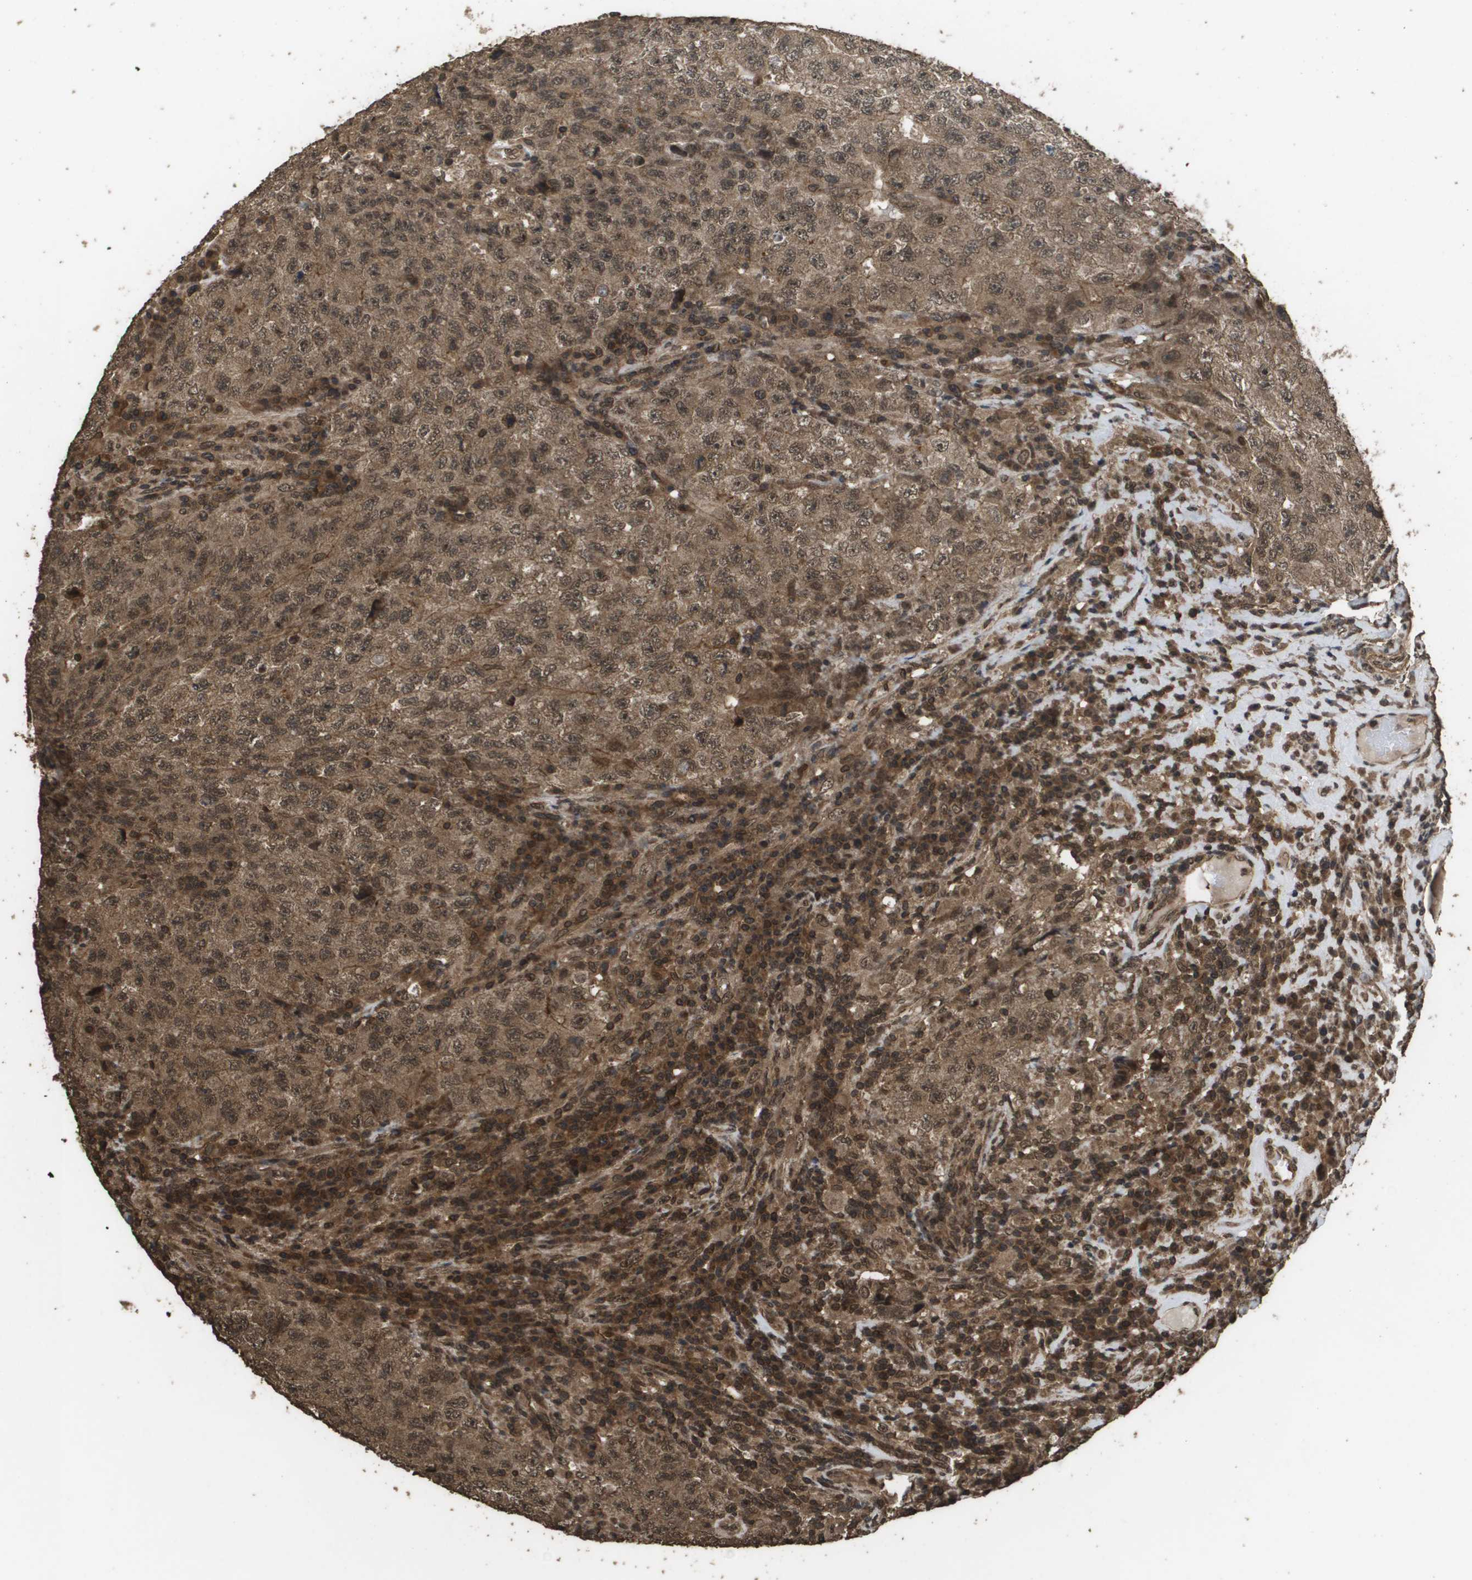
{"staining": {"intensity": "moderate", "quantity": ">75%", "location": "cytoplasmic/membranous,nuclear"}, "tissue": "testis cancer", "cell_type": "Tumor cells", "image_type": "cancer", "snomed": [{"axis": "morphology", "description": "Necrosis, NOS"}, {"axis": "morphology", "description": "Carcinoma, Embryonal, NOS"}, {"axis": "topography", "description": "Testis"}], "caption": "The image shows a brown stain indicating the presence of a protein in the cytoplasmic/membranous and nuclear of tumor cells in embryonal carcinoma (testis).", "gene": "AXIN2", "patient": {"sex": "male", "age": 19}}